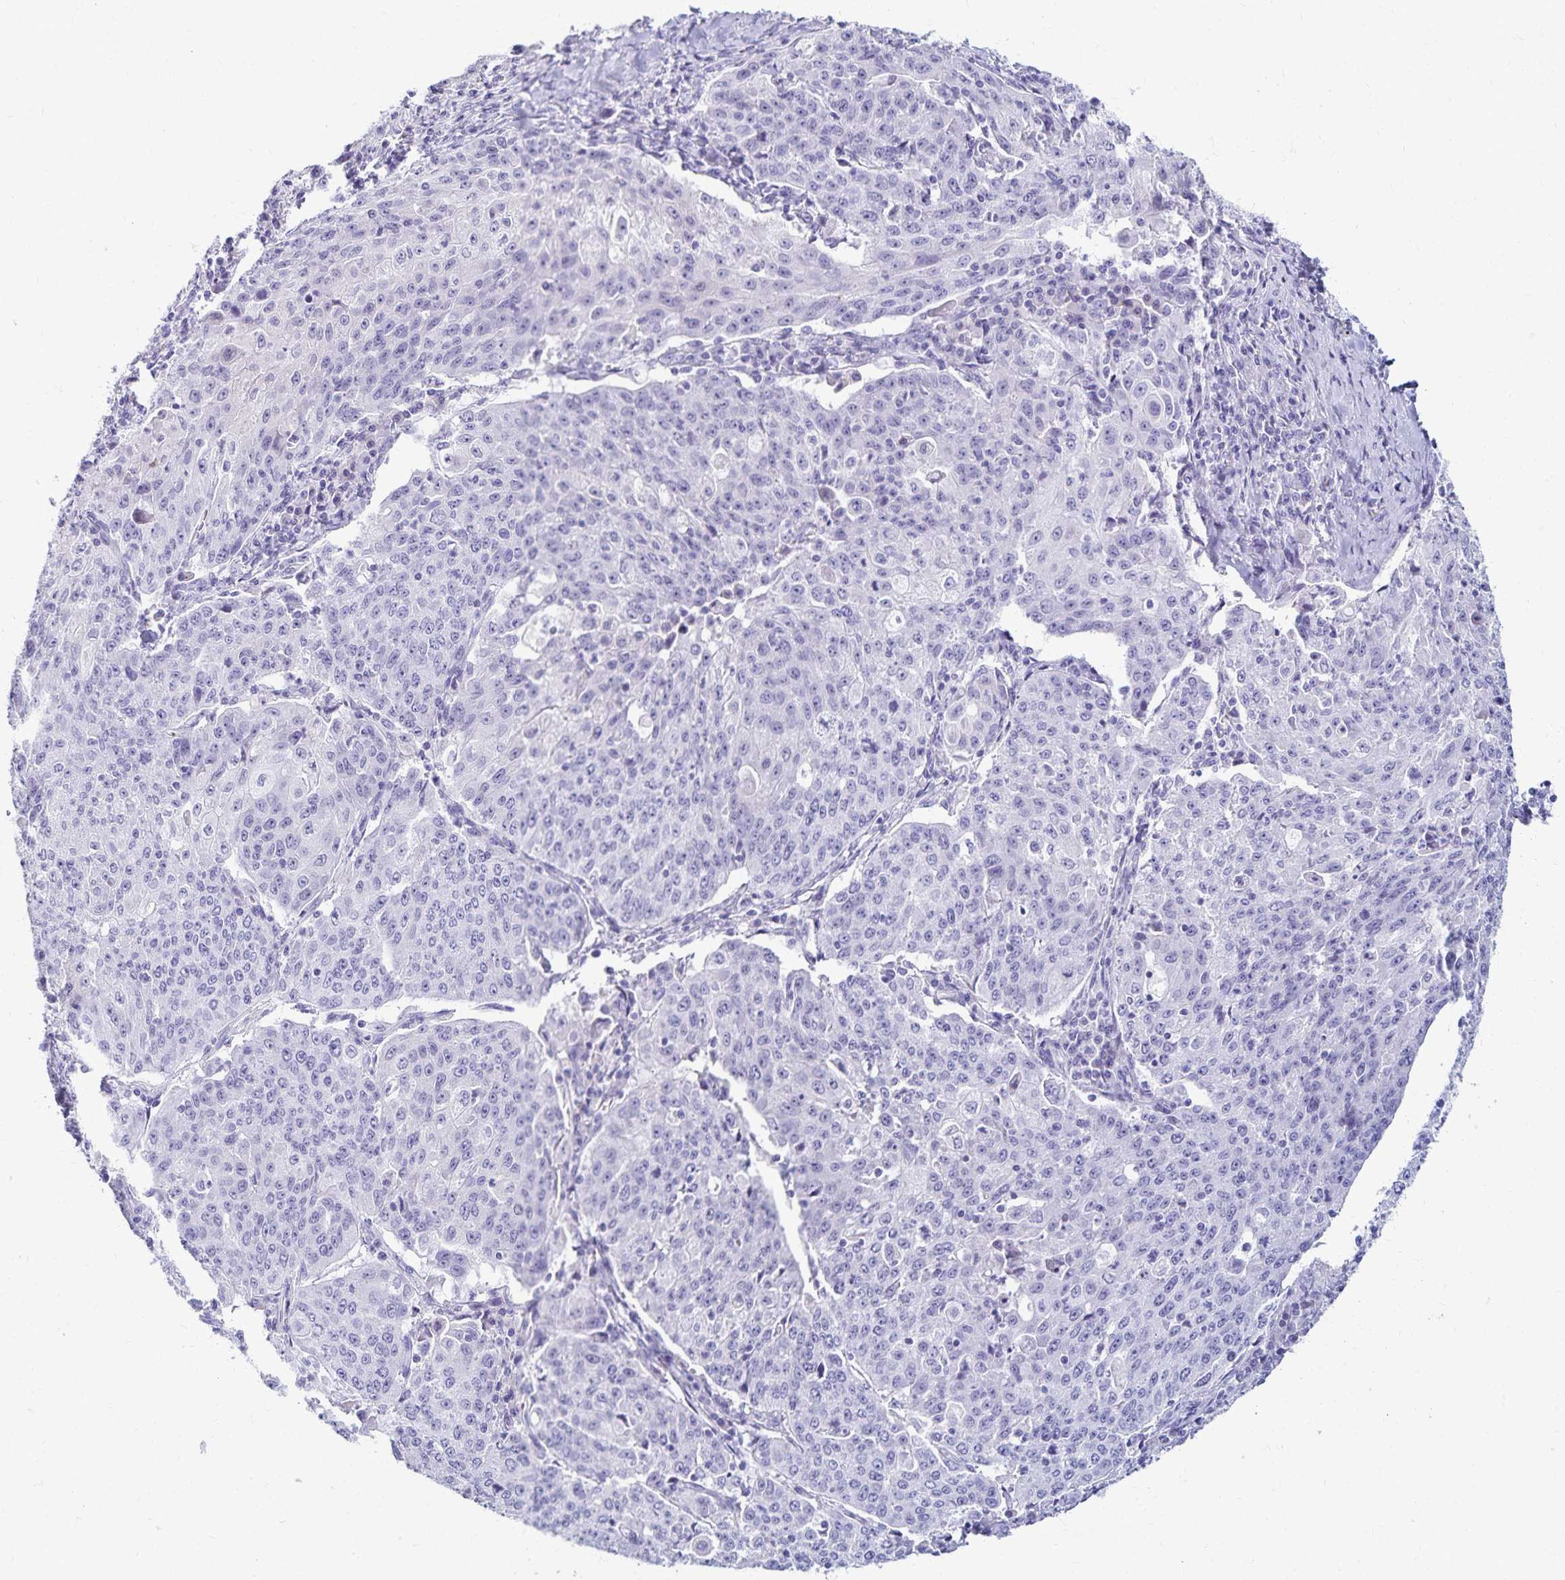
{"staining": {"intensity": "negative", "quantity": "none", "location": "none"}, "tissue": "lung cancer", "cell_type": "Tumor cells", "image_type": "cancer", "snomed": [{"axis": "morphology", "description": "Squamous cell carcinoma, NOS"}, {"axis": "morphology", "description": "Squamous cell carcinoma, metastatic, NOS"}, {"axis": "topography", "description": "Bronchus"}, {"axis": "topography", "description": "Lung"}], "caption": "IHC of human lung cancer (metastatic squamous cell carcinoma) reveals no positivity in tumor cells.", "gene": "C2orf50", "patient": {"sex": "male", "age": 62}}